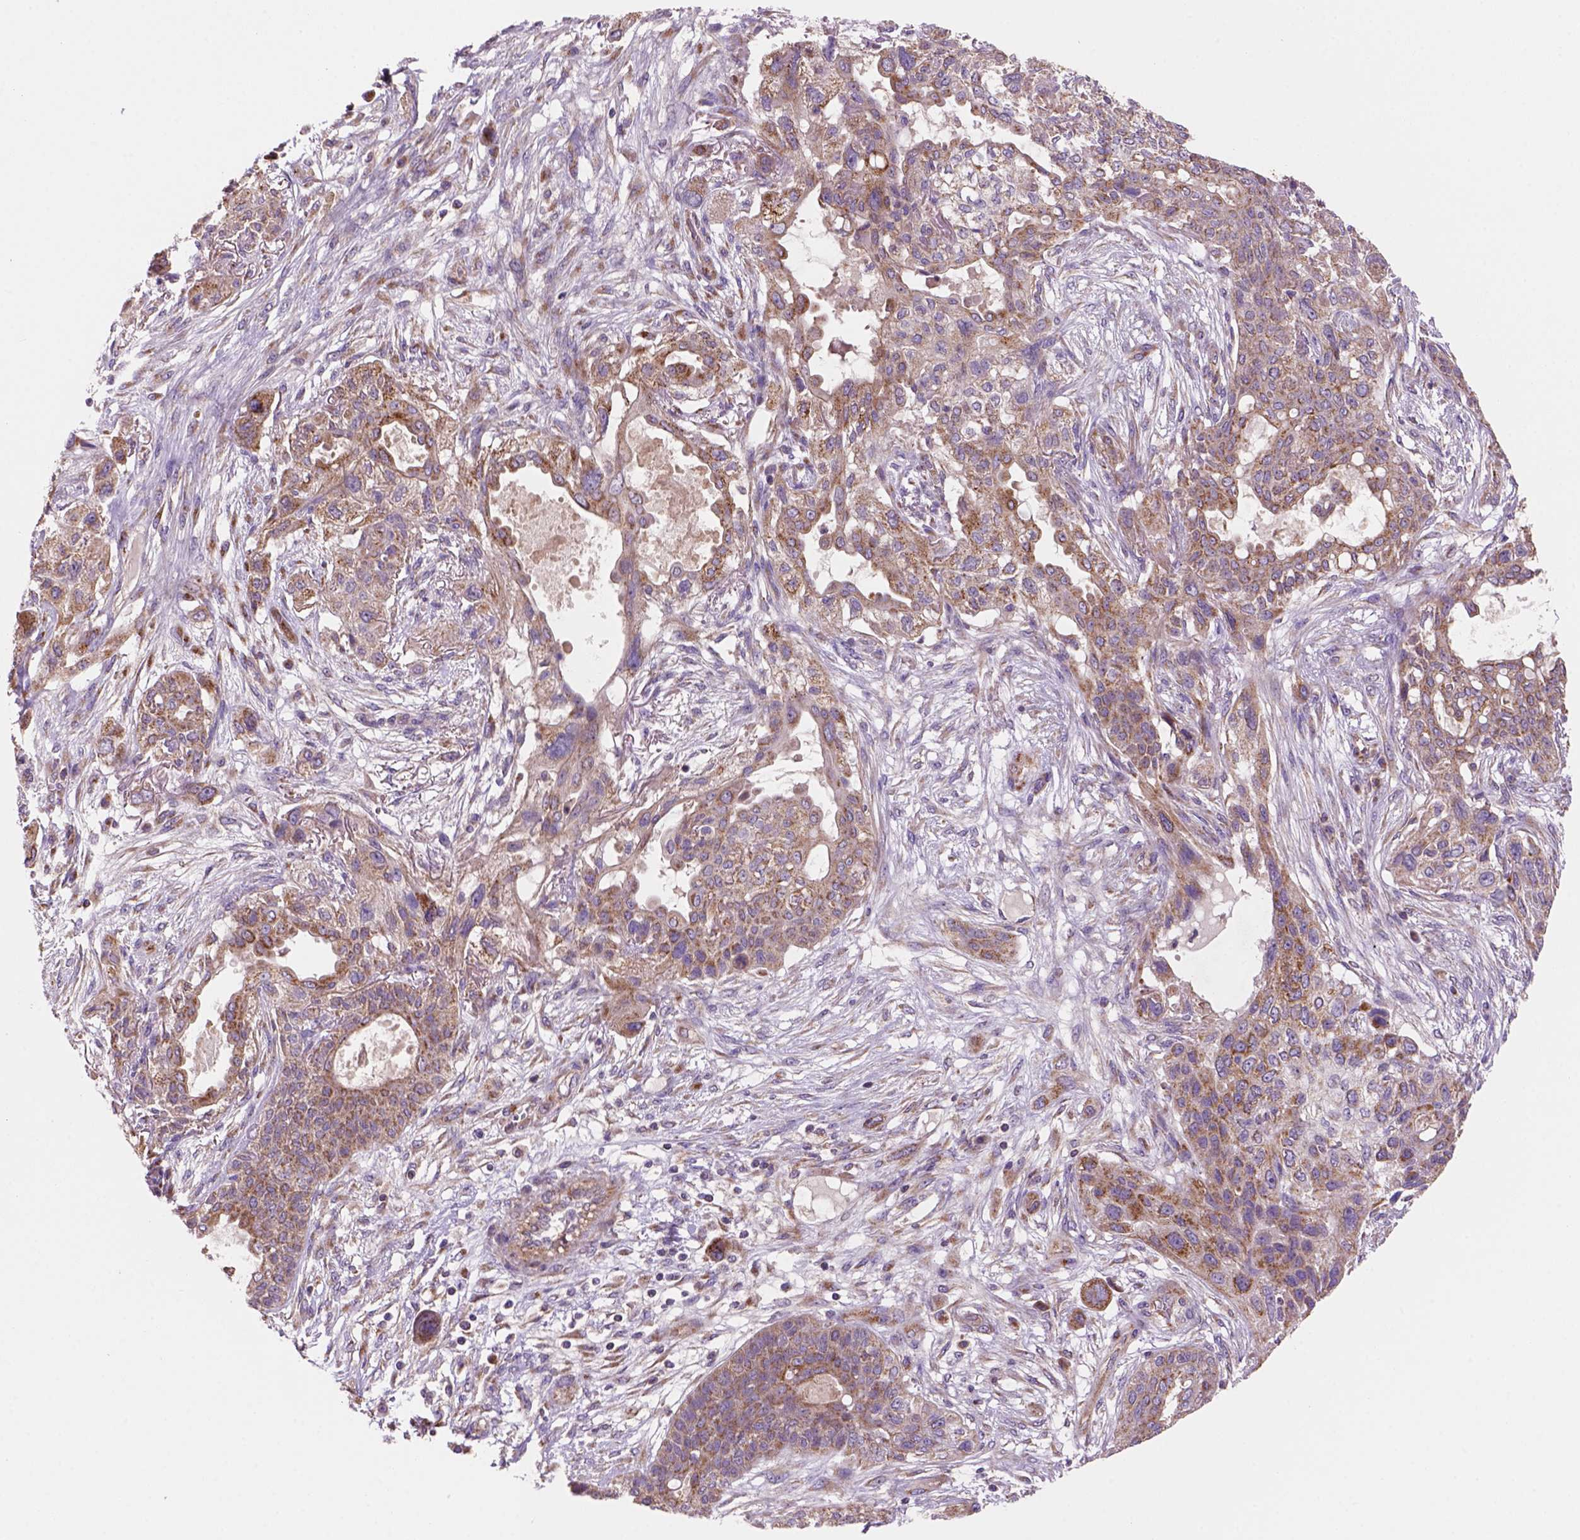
{"staining": {"intensity": "moderate", "quantity": "<25%", "location": "cytoplasmic/membranous"}, "tissue": "lung cancer", "cell_type": "Tumor cells", "image_type": "cancer", "snomed": [{"axis": "morphology", "description": "Squamous cell carcinoma, NOS"}, {"axis": "topography", "description": "Lung"}], "caption": "Brown immunohistochemical staining in lung cancer exhibits moderate cytoplasmic/membranous staining in about <25% of tumor cells. (DAB IHC with brightfield microscopy, high magnification).", "gene": "WARS2", "patient": {"sex": "female", "age": 70}}